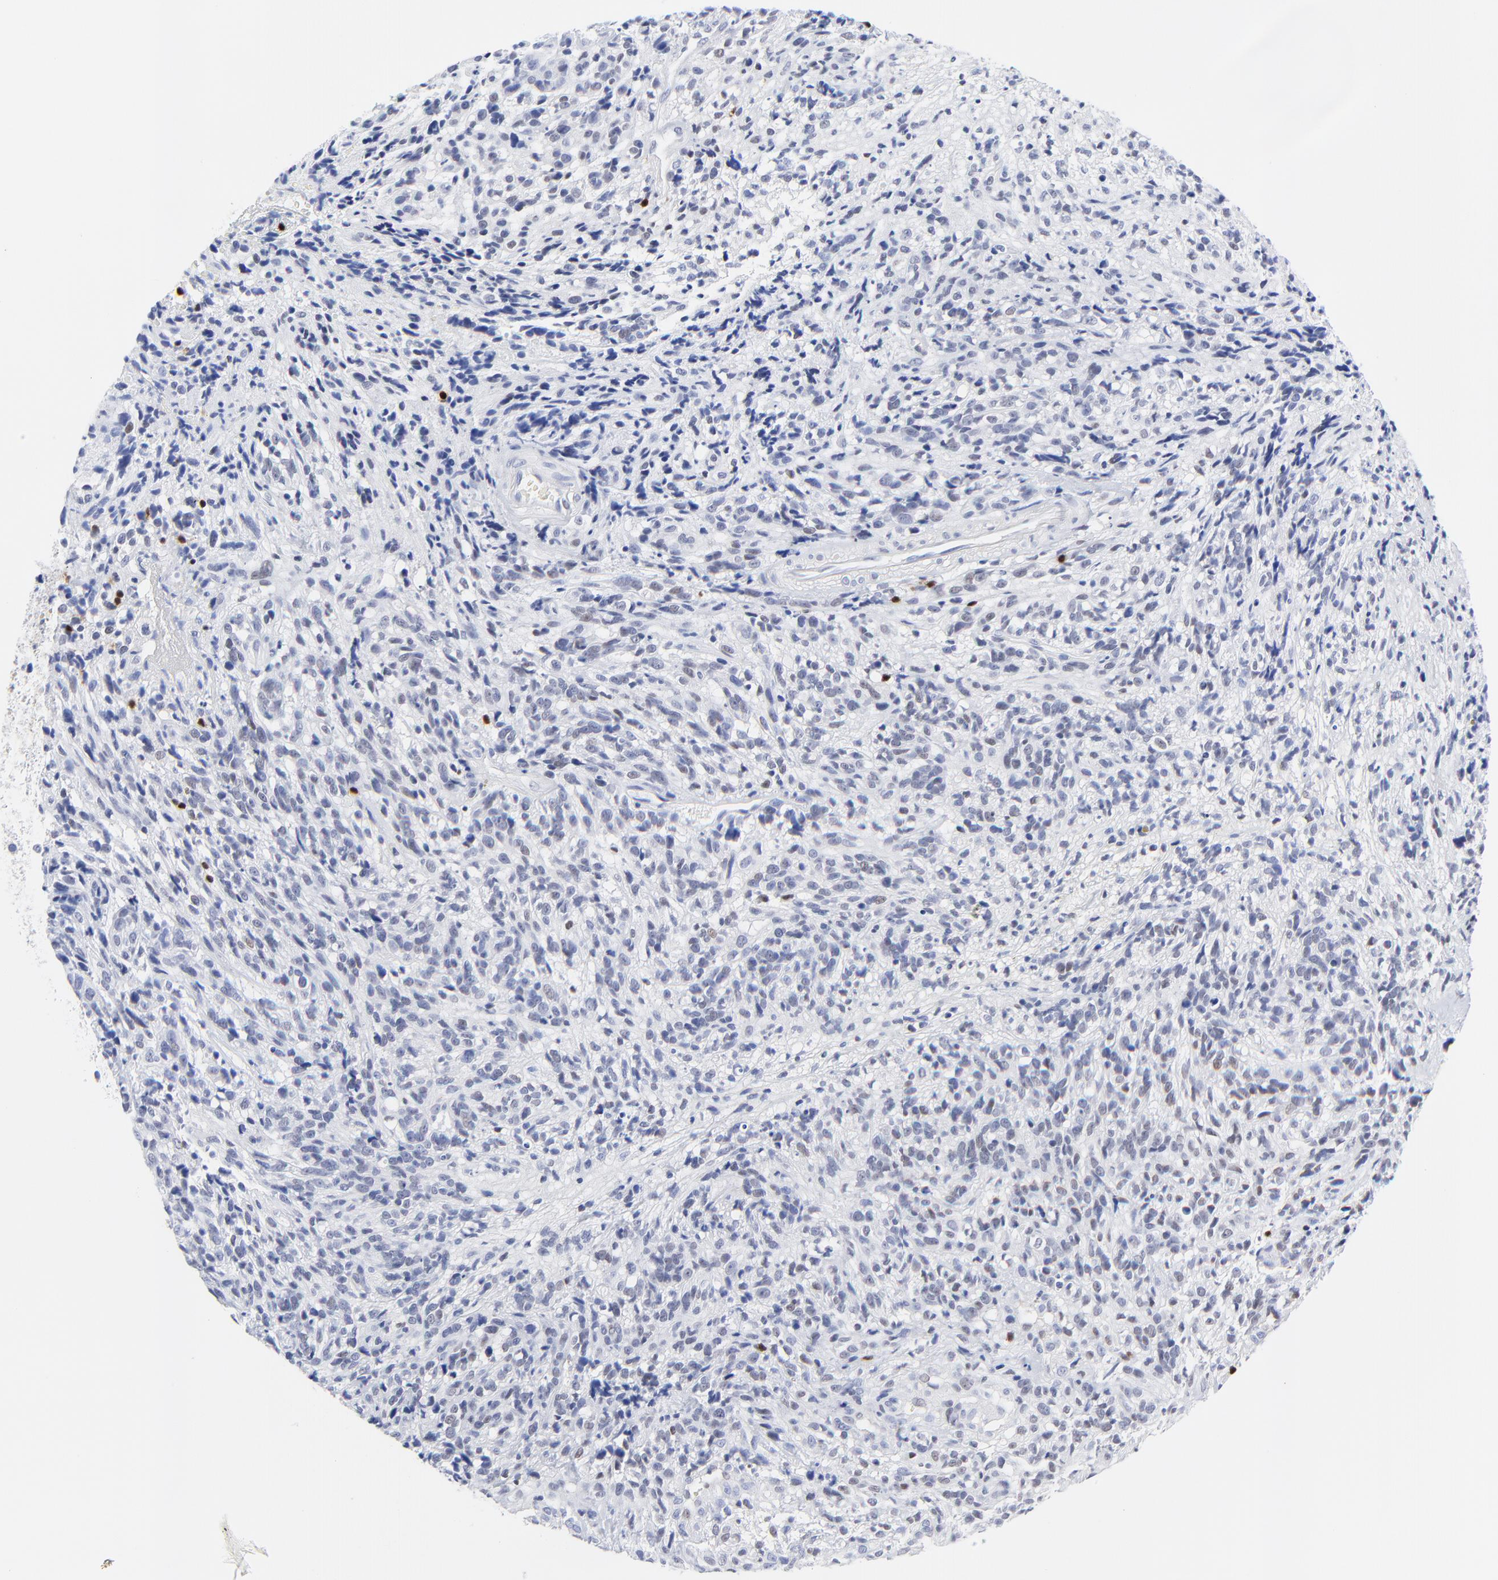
{"staining": {"intensity": "negative", "quantity": "none", "location": "none"}, "tissue": "glioma", "cell_type": "Tumor cells", "image_type": "cancer", "snomed": [{"axis": "morphology", "description": "Glioma, malignant, High grade"}, {"axis": "topography", "description": "Brain"}], "caption": "High power microscopy histopathology image of an immunohistochemistry histopathology image of glioma, revealing no significant staining in tumor cells.", "gene": "ZAP70", "patient": {"sex": "male", "age": 66}}